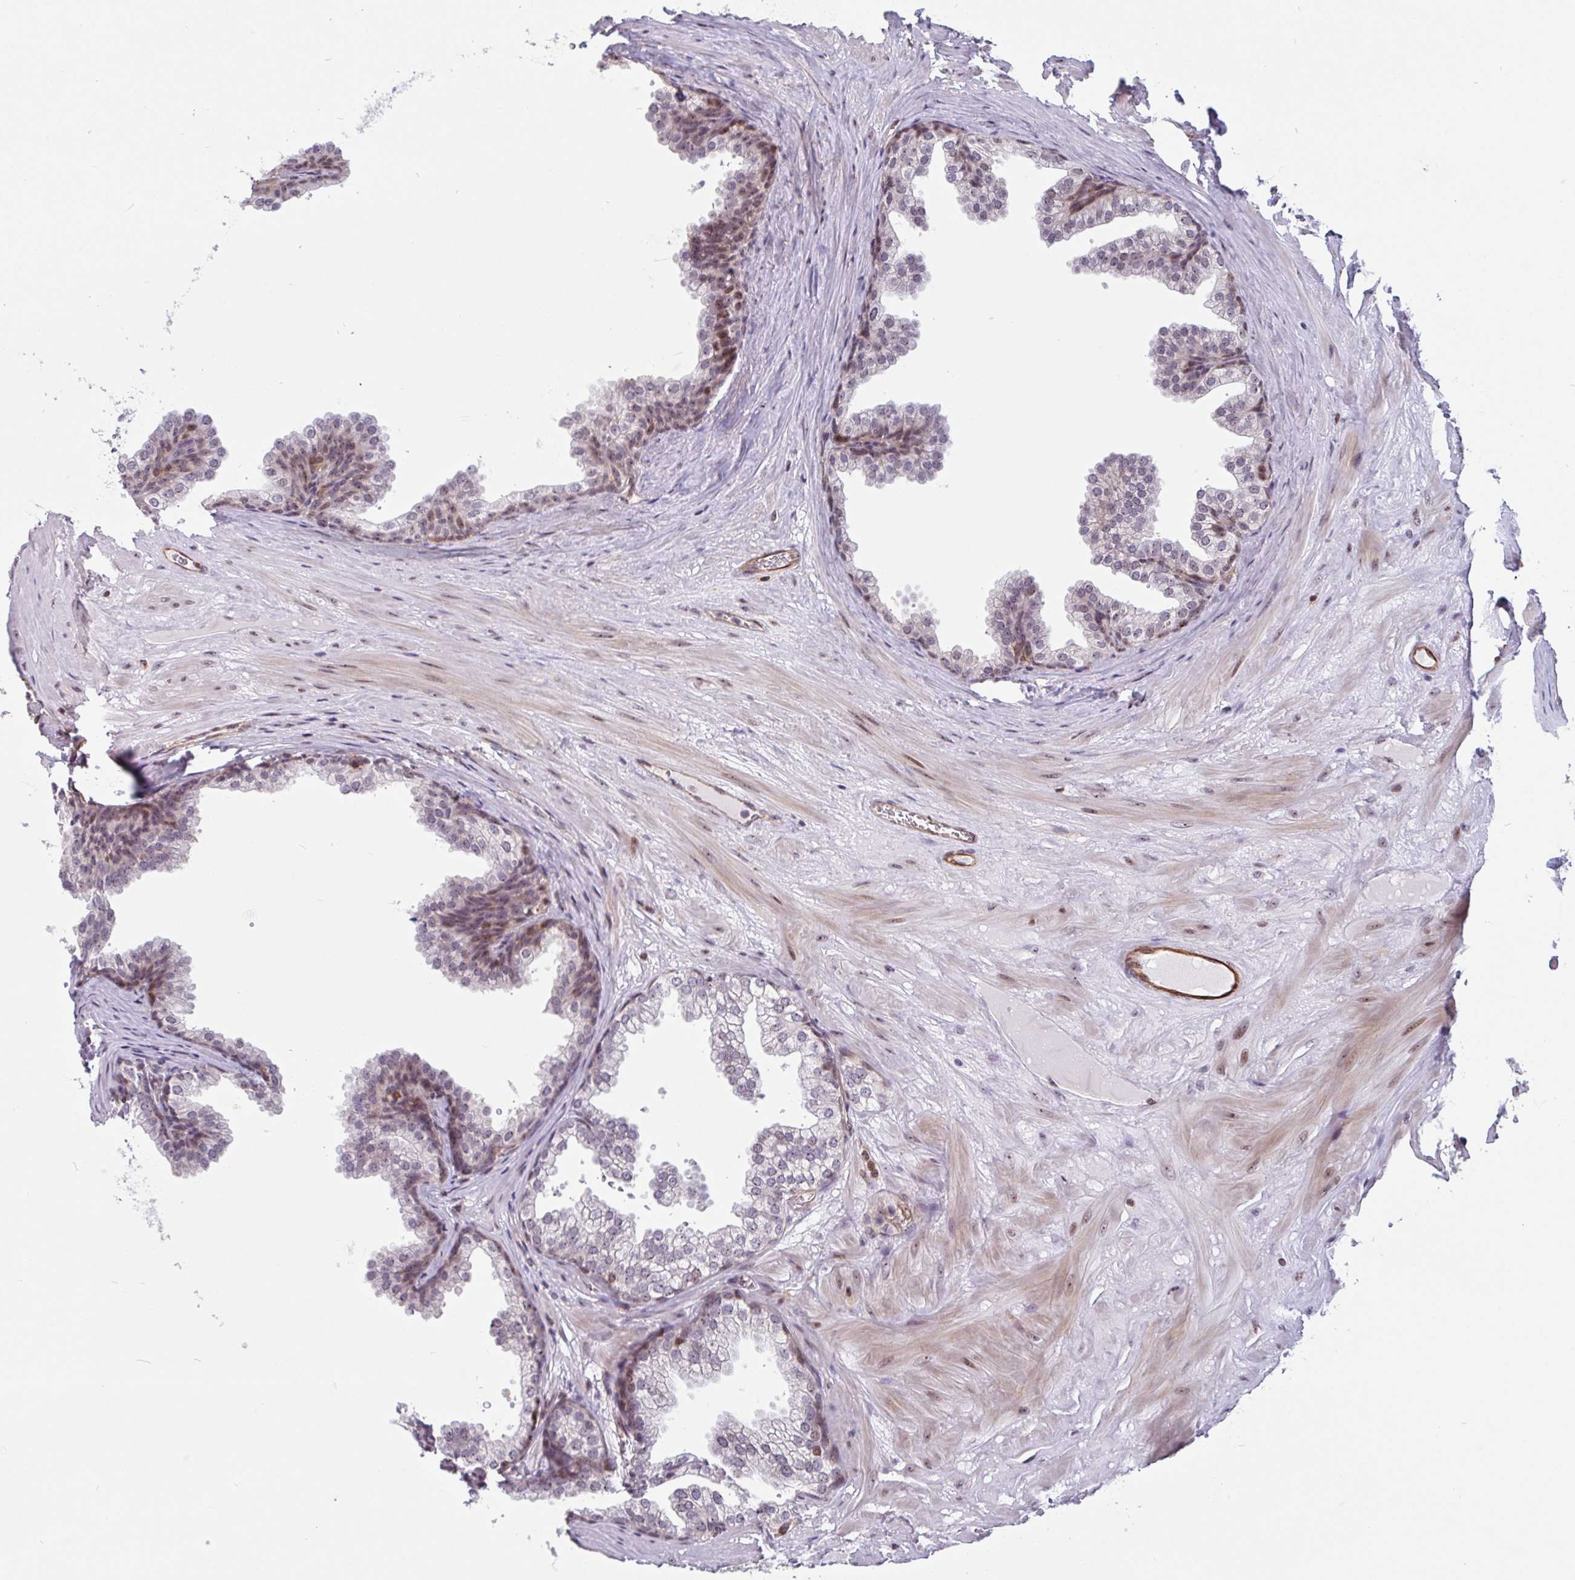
{"staining": {"intensity": "moderate", "quantity": "<25%", "location": "cytoplasmic/membranous"}, "tissue": "prostate", "cell_type": "Glandular cells", "image_type": "normal", "snomed": [{"axis": "morphology", "description": "Normal tissue, NOS"}, {"axis": "topography", "description": "Prostate"}], "caption": "High-magnification brightfield microscopy of unremarkable prostate stained with DAB (brown) and counterstained with hematoxylin (blue). glandular cells exhibit moderate cytoplasmic/membranous positivity is identified in about<25% of cells.", "gene": "ZNF689", "patient": {"sex": "male", "age": 37}}